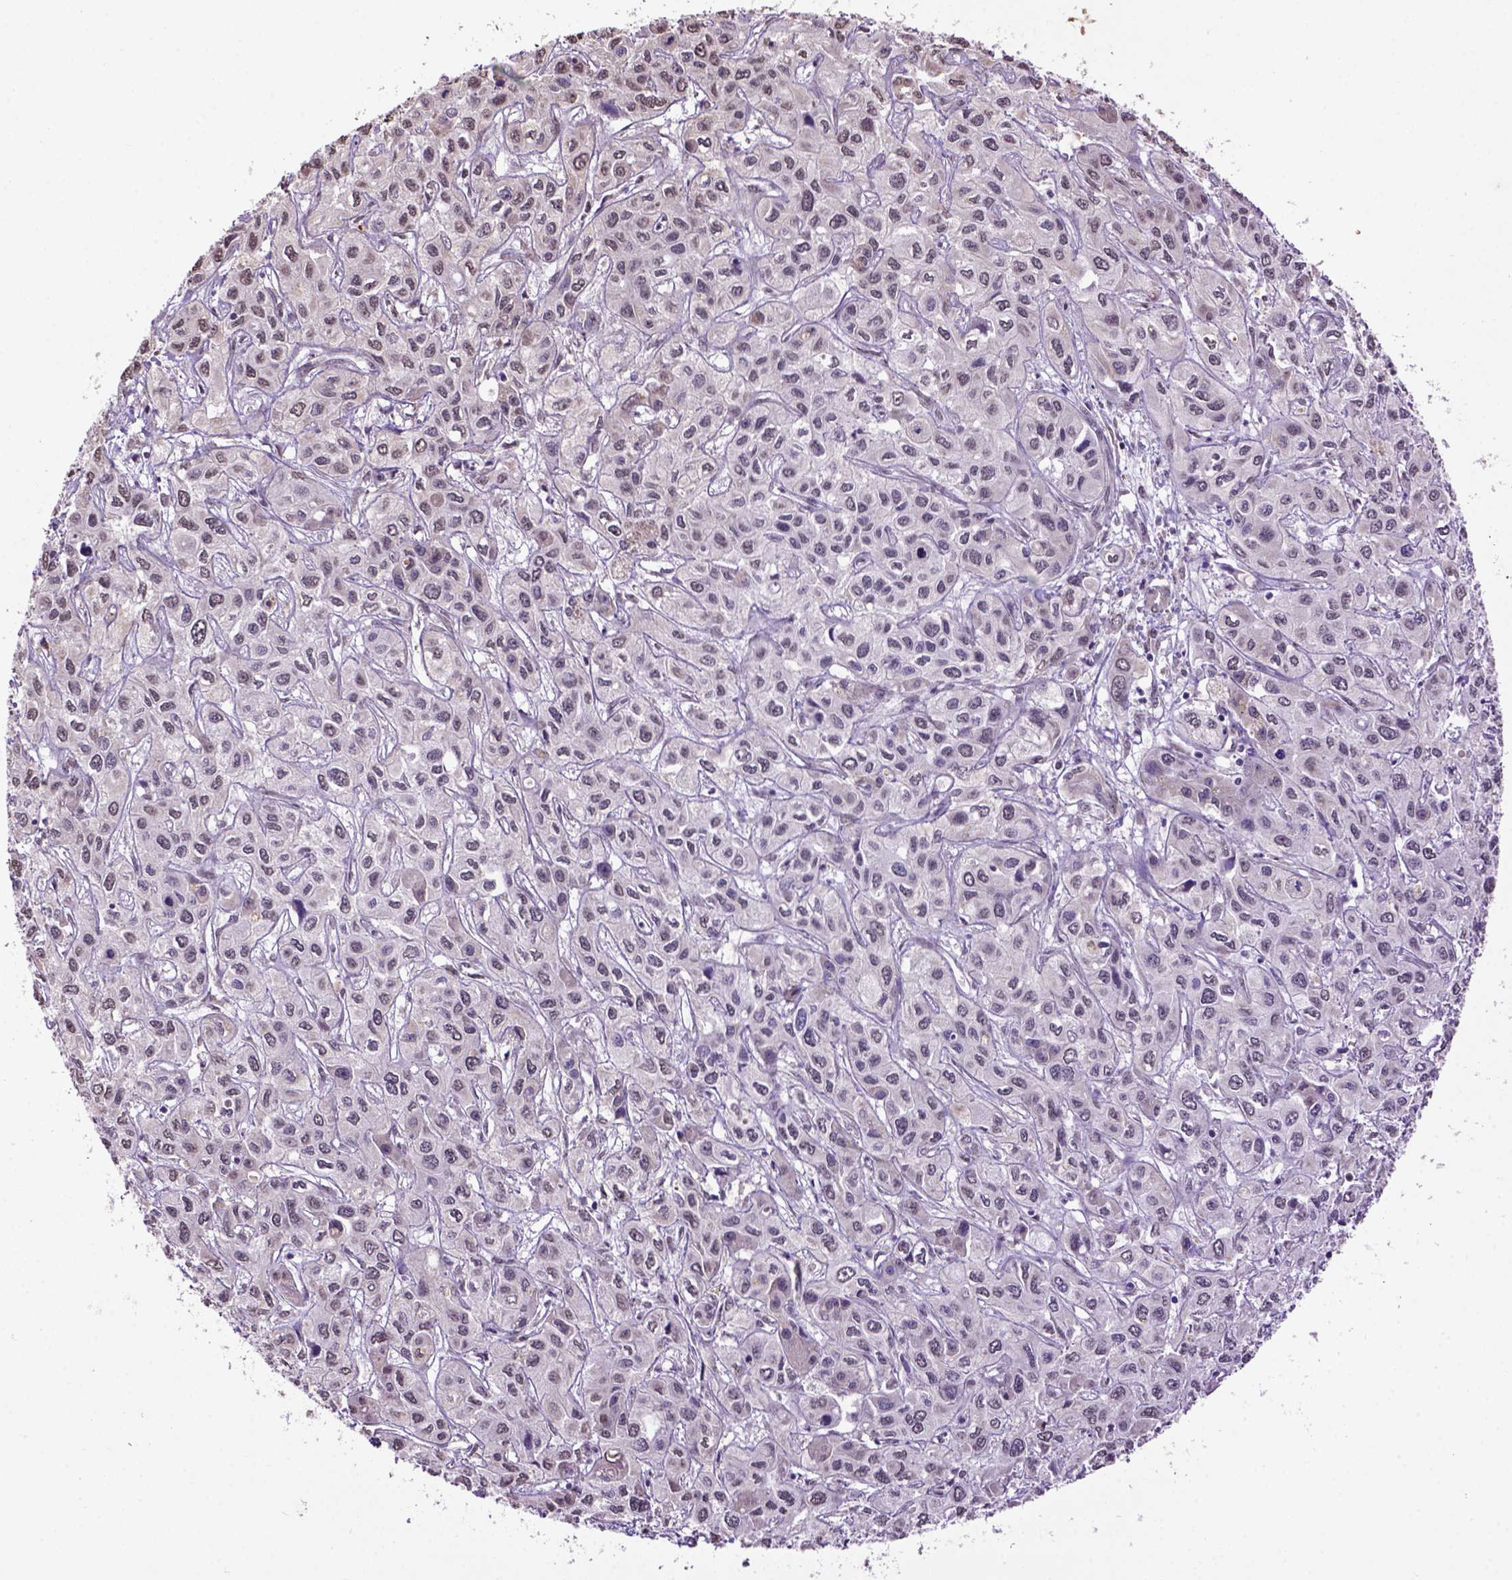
{"staining": {"intensity": "weak", "quantity": "<25%", "location": "cytoplasmic/membranous"}, "tissue": "liver cancer", "cell_type": "Tumor cells", "image_type": "cancer", "snomed": [{"axis": "morphology", "description": "Cholangiocarcinoma"}, {"axis": "topography", "description": "Liver"}], "caption": "High power microscopy histopathology image of an immunohistochemistry (IHC) micrograph of cholangiocarcinoma (liver), revealing no significant expression in tumor cells.", "gene": "WDR17", "patient": {"sex": "female", "age": 66}}